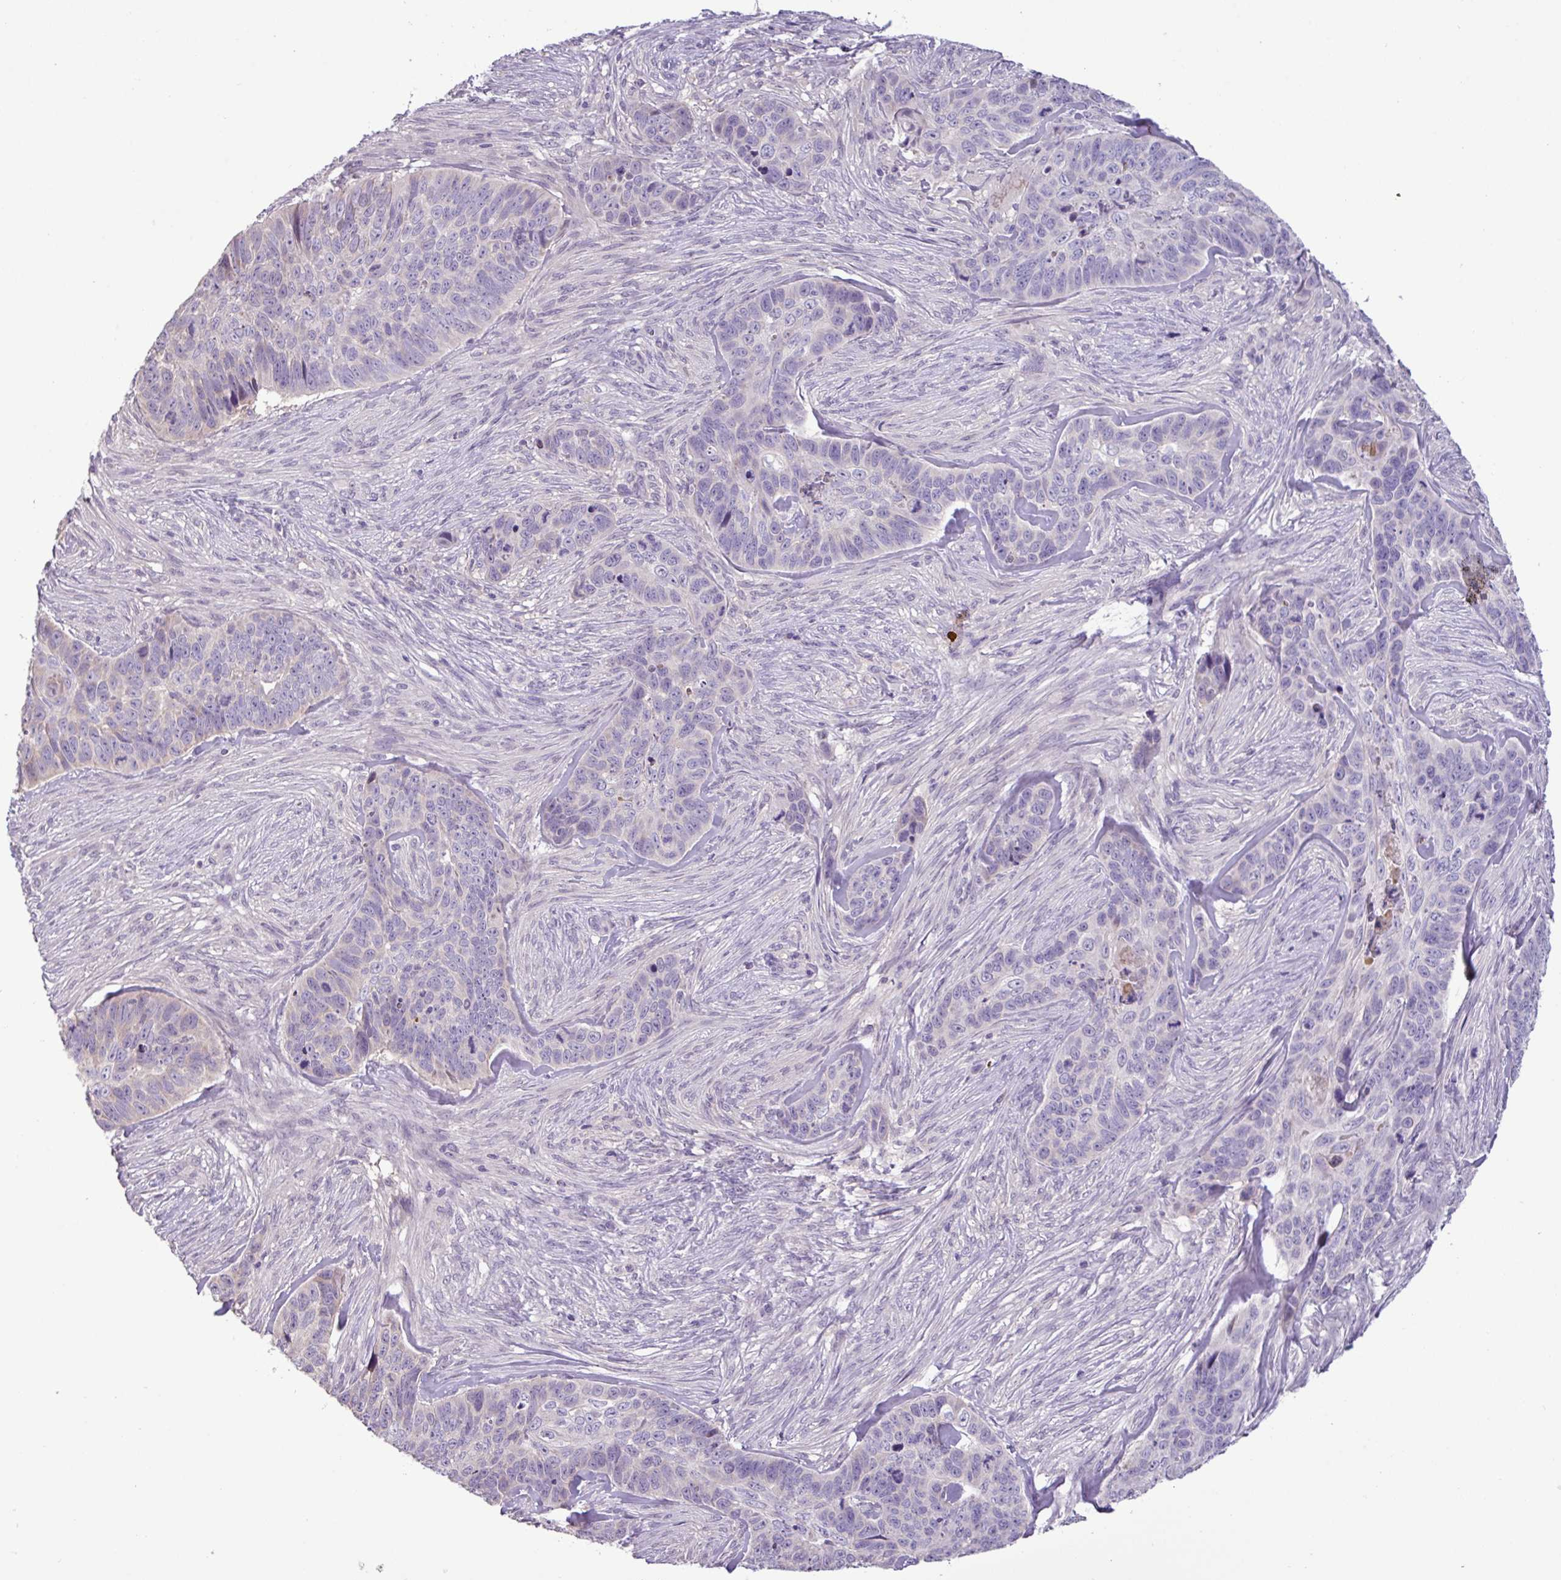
{"staining": {"intensity": "negative", "quantity": "none", "location": "none"}, "tissue": "skin cancer", "cell_type": "Tumor cells", "image_type": "cancer", "snomed": [{"axis": "morphology", "description": "Basal cell carcinoma"}, {"axis": "topography", "description": "Skin"}], "caption": "This histopathology image is of basal cell carcinoma (skin) stained with immunohistochemistry (IHC) to label a protein in brown with the nuclei are counter-stained blue. There is no staining in tumor cells.", "gene": "PNLDC1", "patient": {"sex": "female", "age": 82}}